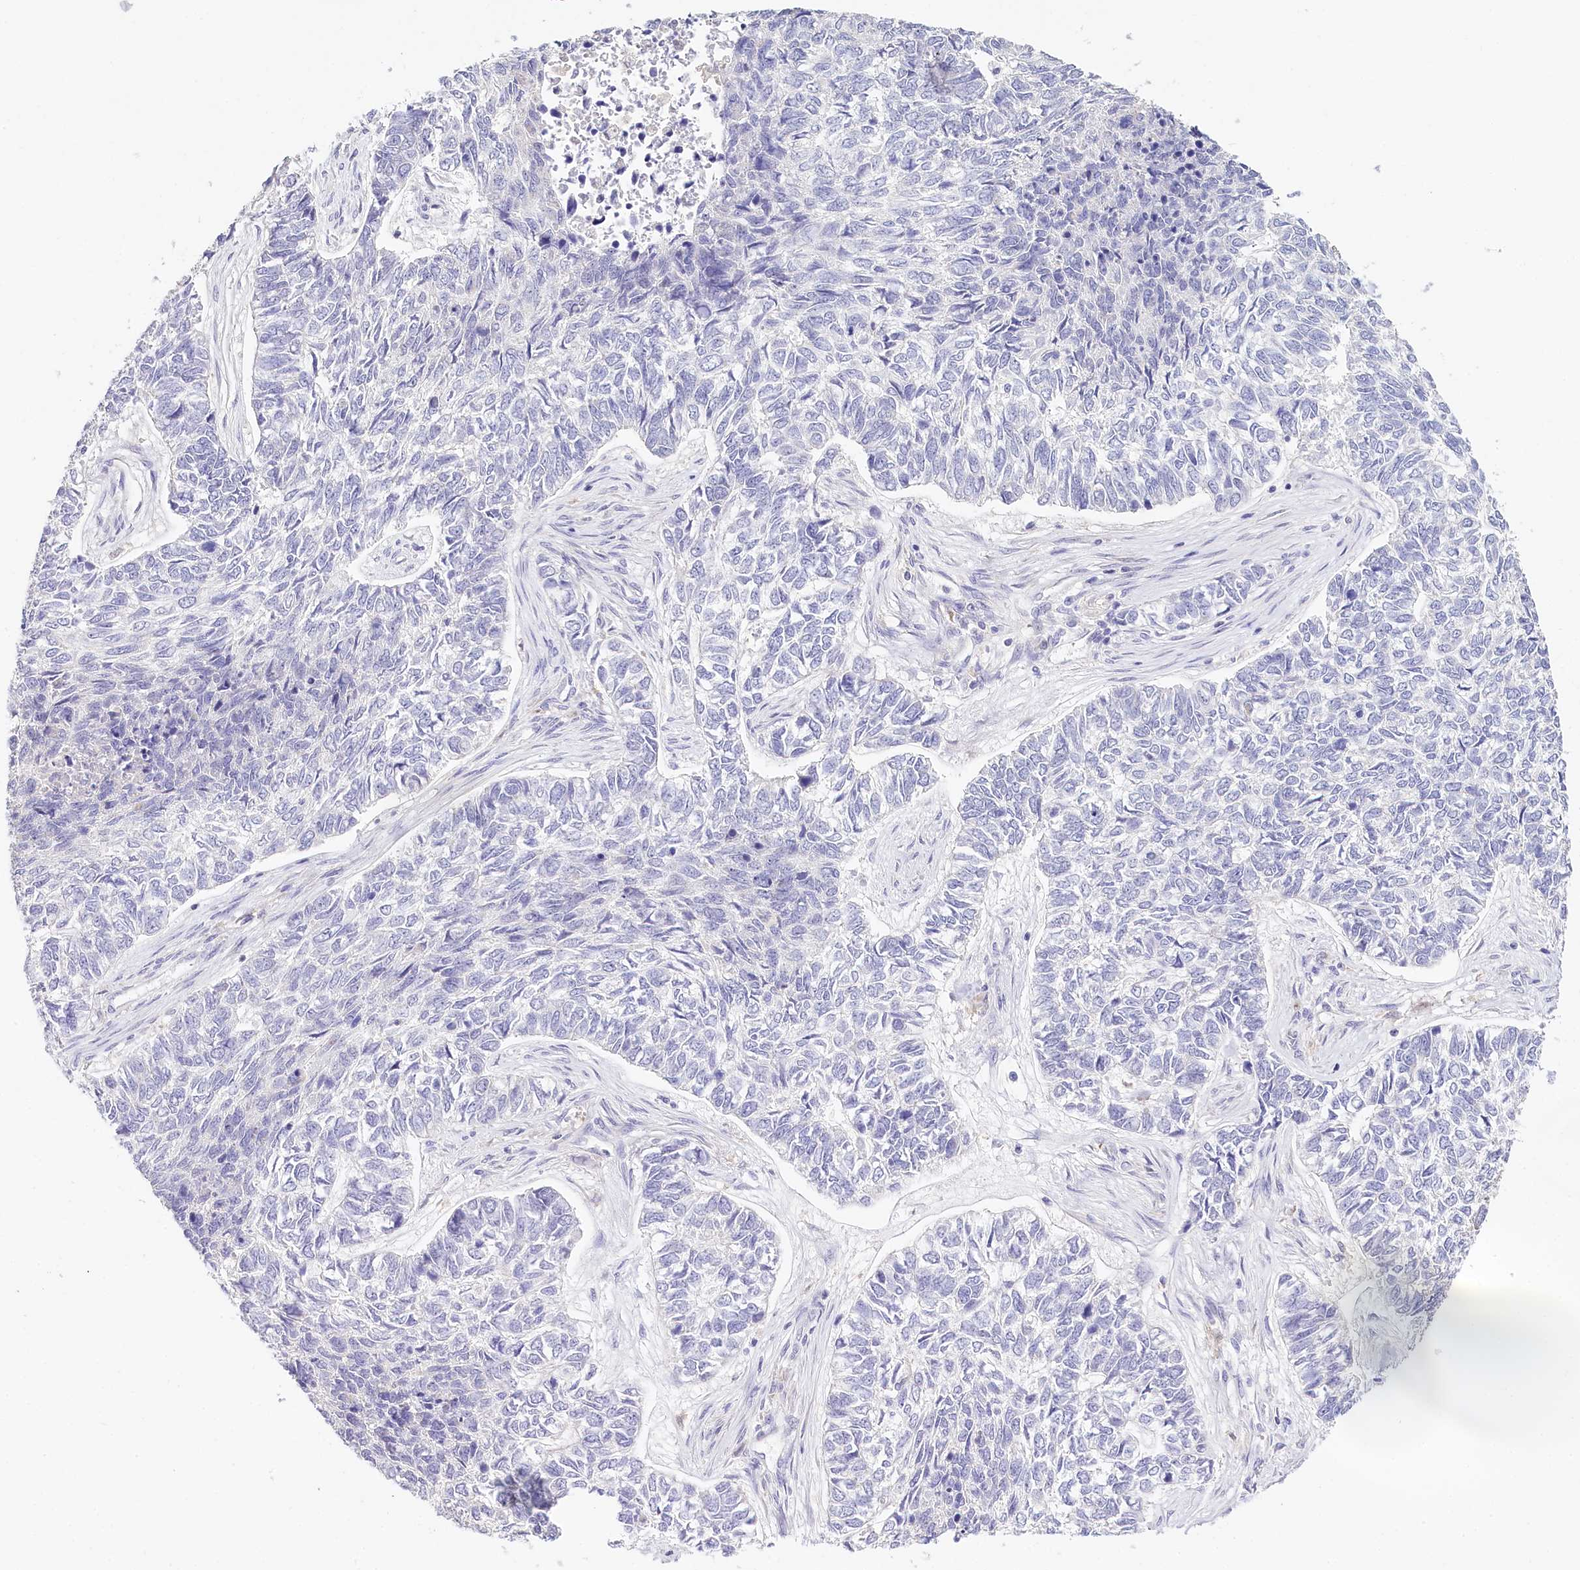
{"staining": {"intensity": "negative", "quantity": "none", "location": "none"}, "tissue": "skin cancer", "cell_type": "Tumor cells", "image_type": "cancer", "snomed": [{"axis": "morphology", "description": "Basal cell carcinoma"}, {"axis": "topography", "description": "Skin"}], "caption": "Tumor cells are negative for brown protein staining in skin cancer (basal cell carcinoma). (Stains: DAB (3,3'-diaminobenzidine) IHC with hematoxylin counter stain, Microscopy: brightfield microscopy at high magnification).", "gene": "DAPK1", "patient": {"sex": "female", "age": 65}}